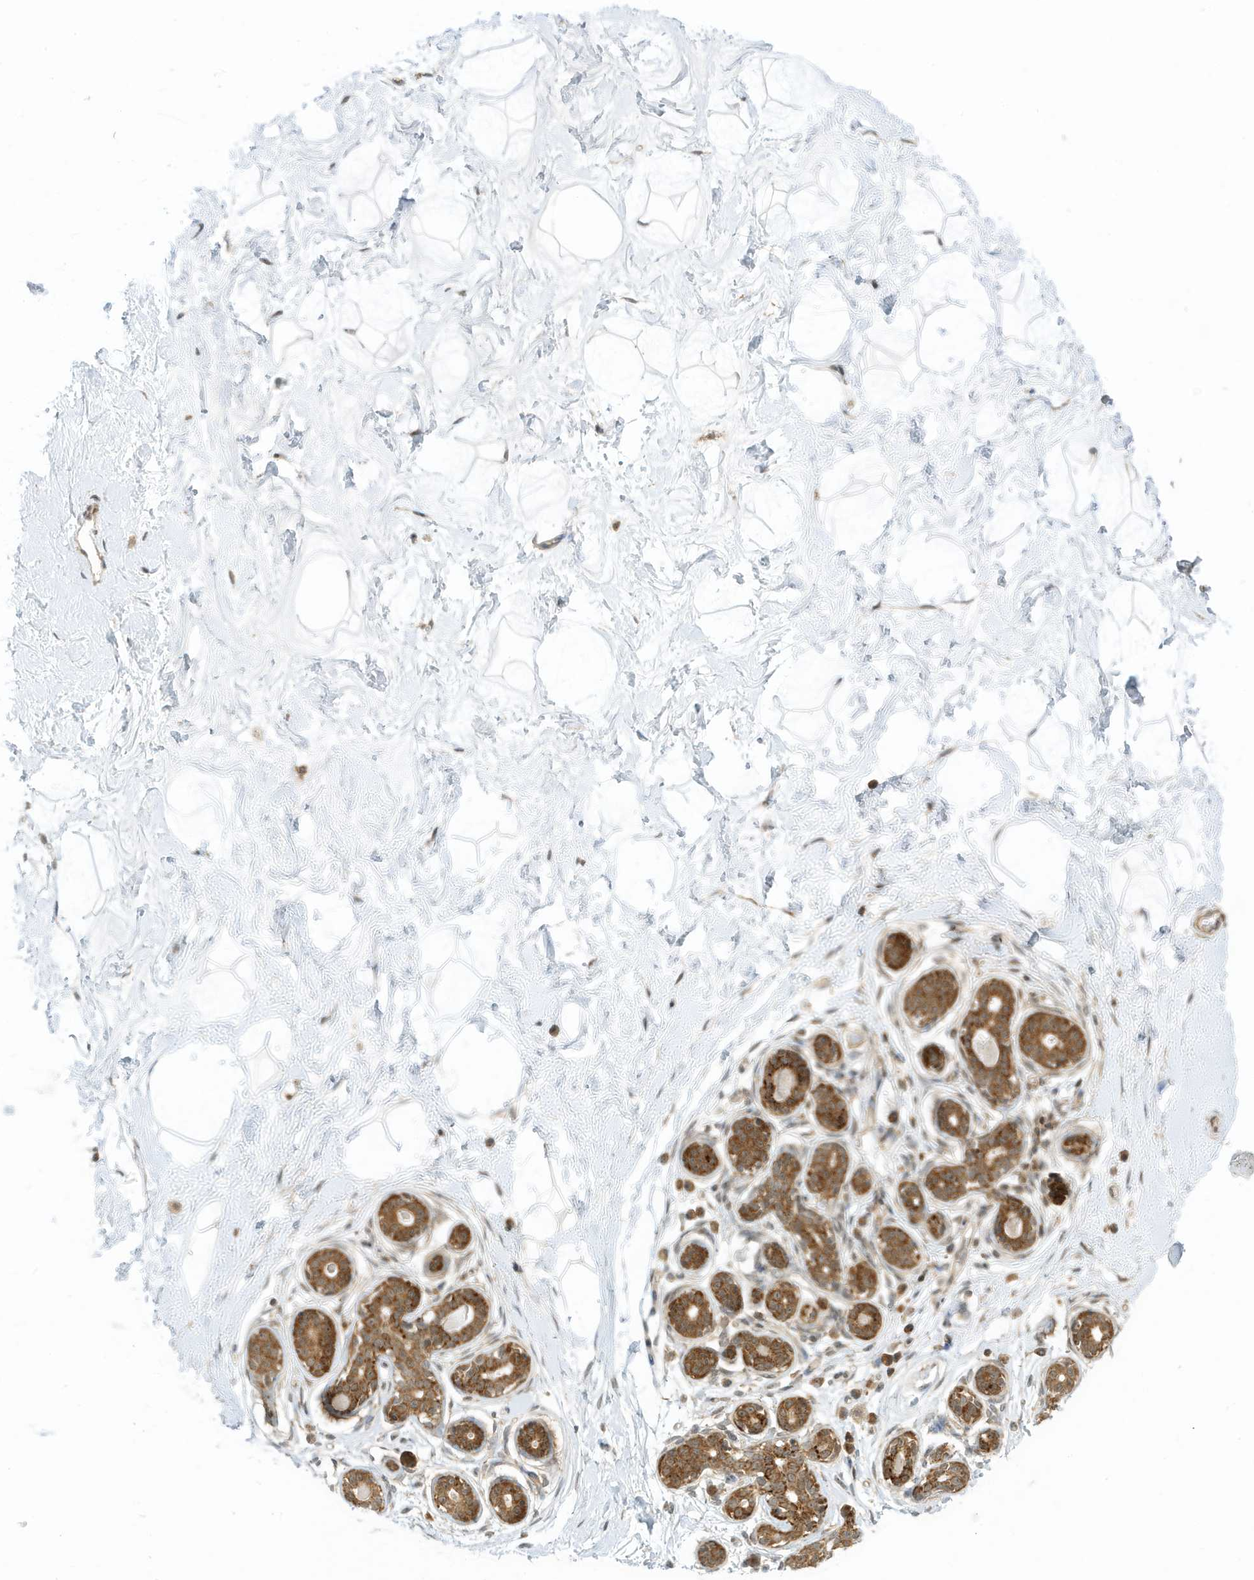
{"staining": {"intensity": "negative", "quantity": "none", "location": "none"}, "tissue": "breast", "cell_type": "Adipocytes", "image_type": "normal", "snomed": [{"axis": "morphology", "description": "Normal tissue, NOS"}, {"axis": "morphology", "description": "Adenoma, NOS"}, {"axis": "topography", "description": "Breast"}], "caption": "Histopathology image shows no protein staining in adipocytes of normal breast.", "gene": "DHX36", "patient": {"sex": "female", "age": 23}}